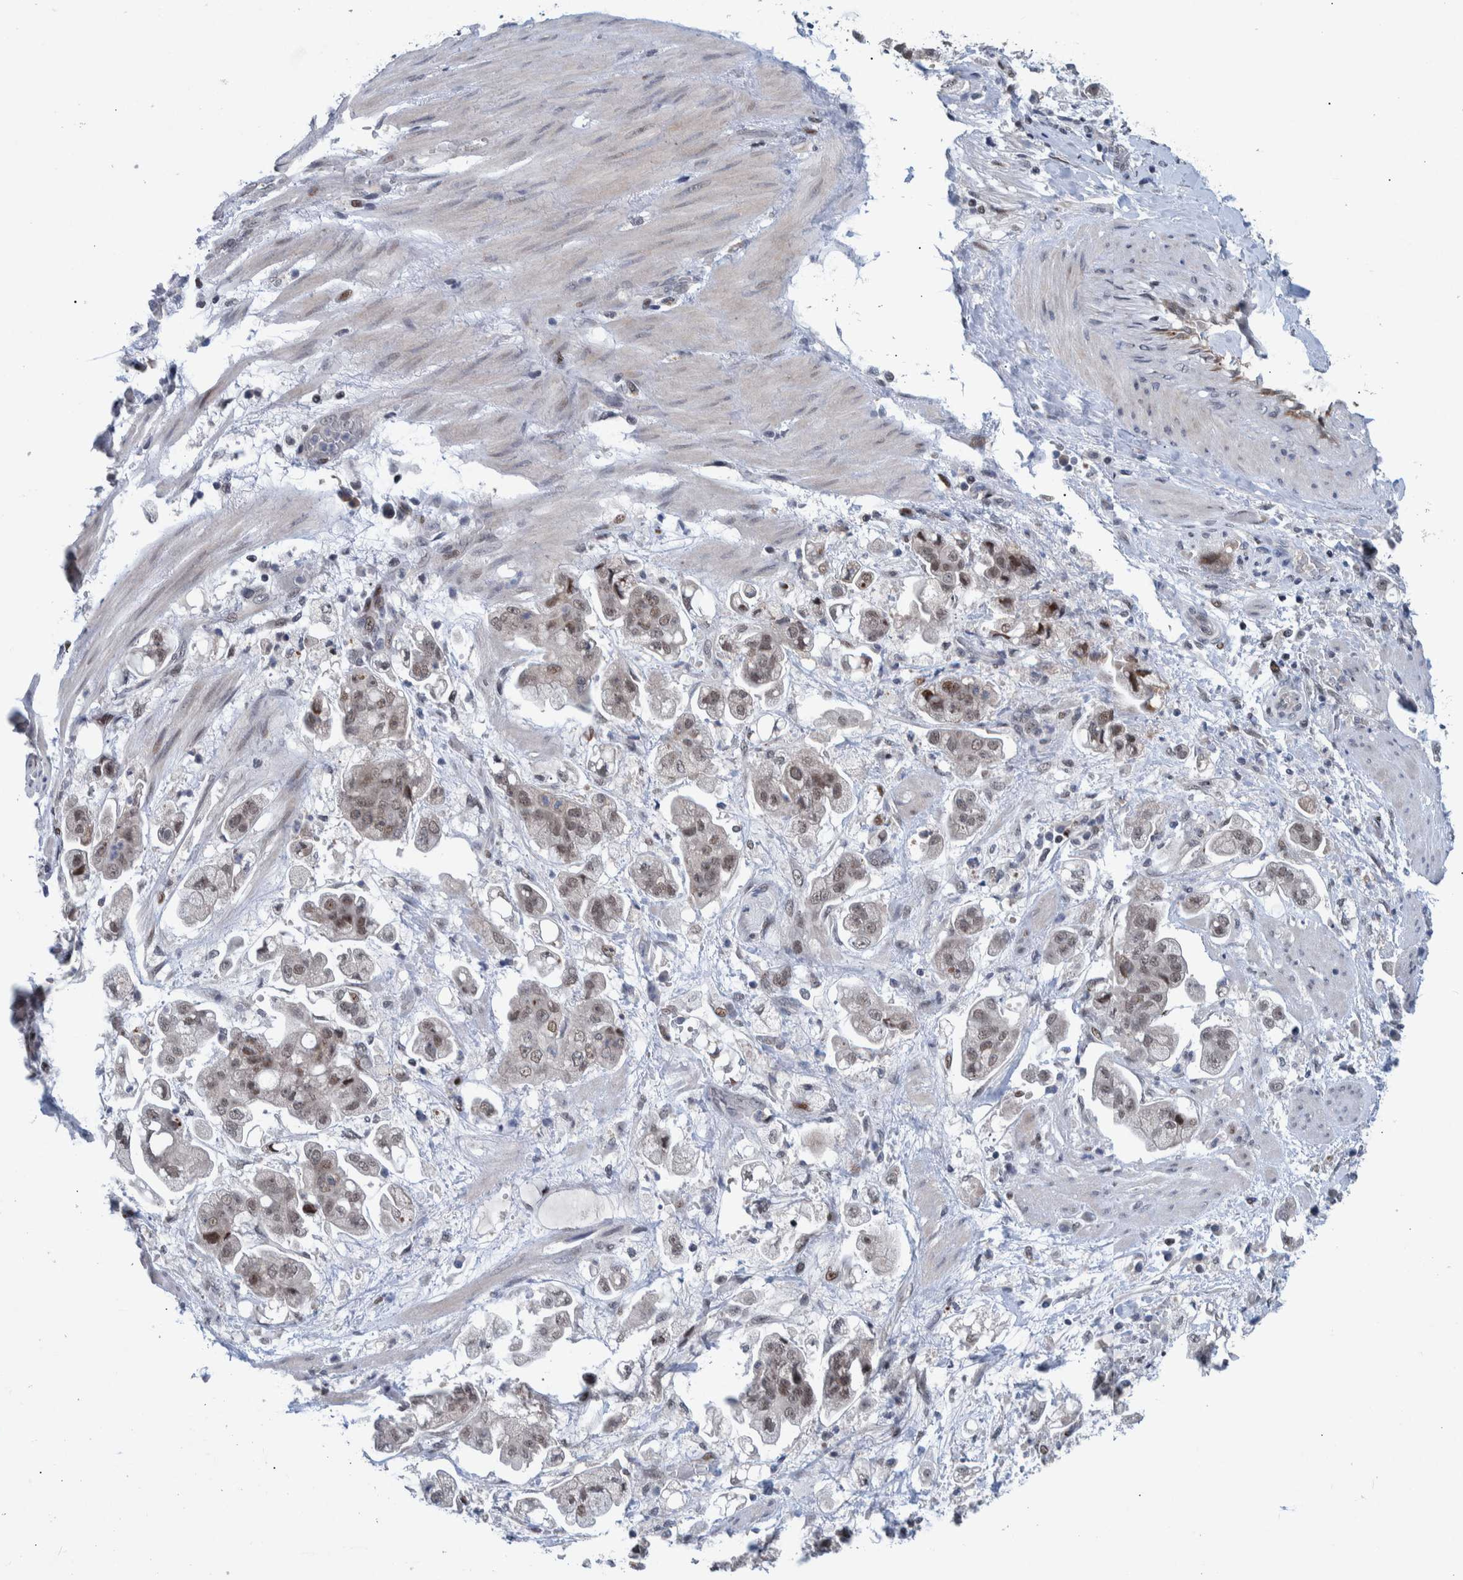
{"staining": {"intensity": "weak", "quantity": "25%-75%", "location": "nuclear"}, "tissue": "stomach cancer", "cell_type": "Tumor cells", "image_type": "cancer", "snomed": [{"axis": "morphology", "description": "Adenocarcinoma, NOS"}, {"axis": "topography", "description": "Stomach"}], "caption": "A high-resolution photomicrograph shows immunohistochemistry staining of adenocarcinoma (stomach), which shows weak nuclear expression in approximately 25%-75% of tumor cells.", "gene": "ESRP1", "patient": {"sex": "male", "age": 62}}